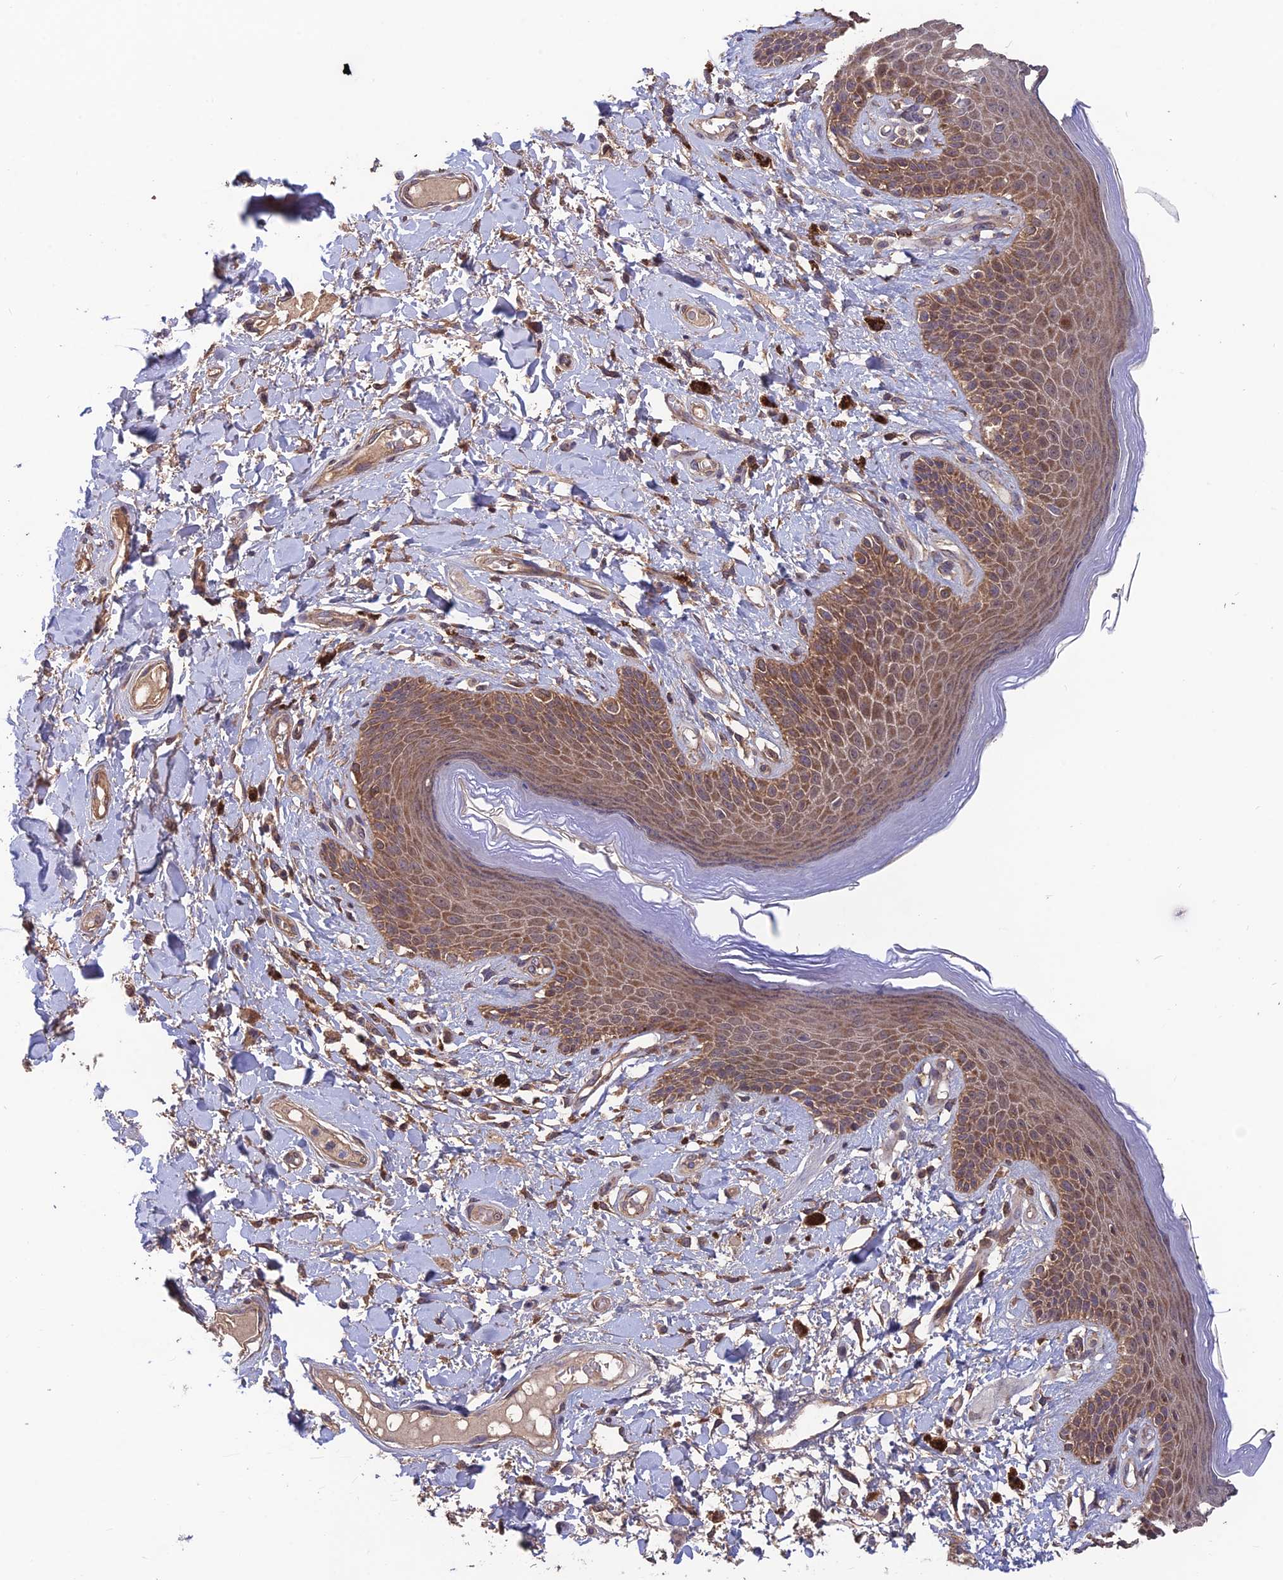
{"staining": {"intensity": "moderate", "quantity": ">75%", "location": "cytoplasmic/membranous"}, "tissue": "skin", "cell_type": "Epidermal cells", "image_type": "normal", "snomed": [{"axis": "morphology", "description": "Normal tissue, NOS"}, {"axis": "topography", "description": "Anal"}], "caption": "There is medium levels of moderate cytoplasmic/membranous positivity in epidermal cells of benign skin, as demonstrated by immunohistochemical staining (brown color).", "gene": "SHISA5", "patient": {"sex": "female", "age": 78}}